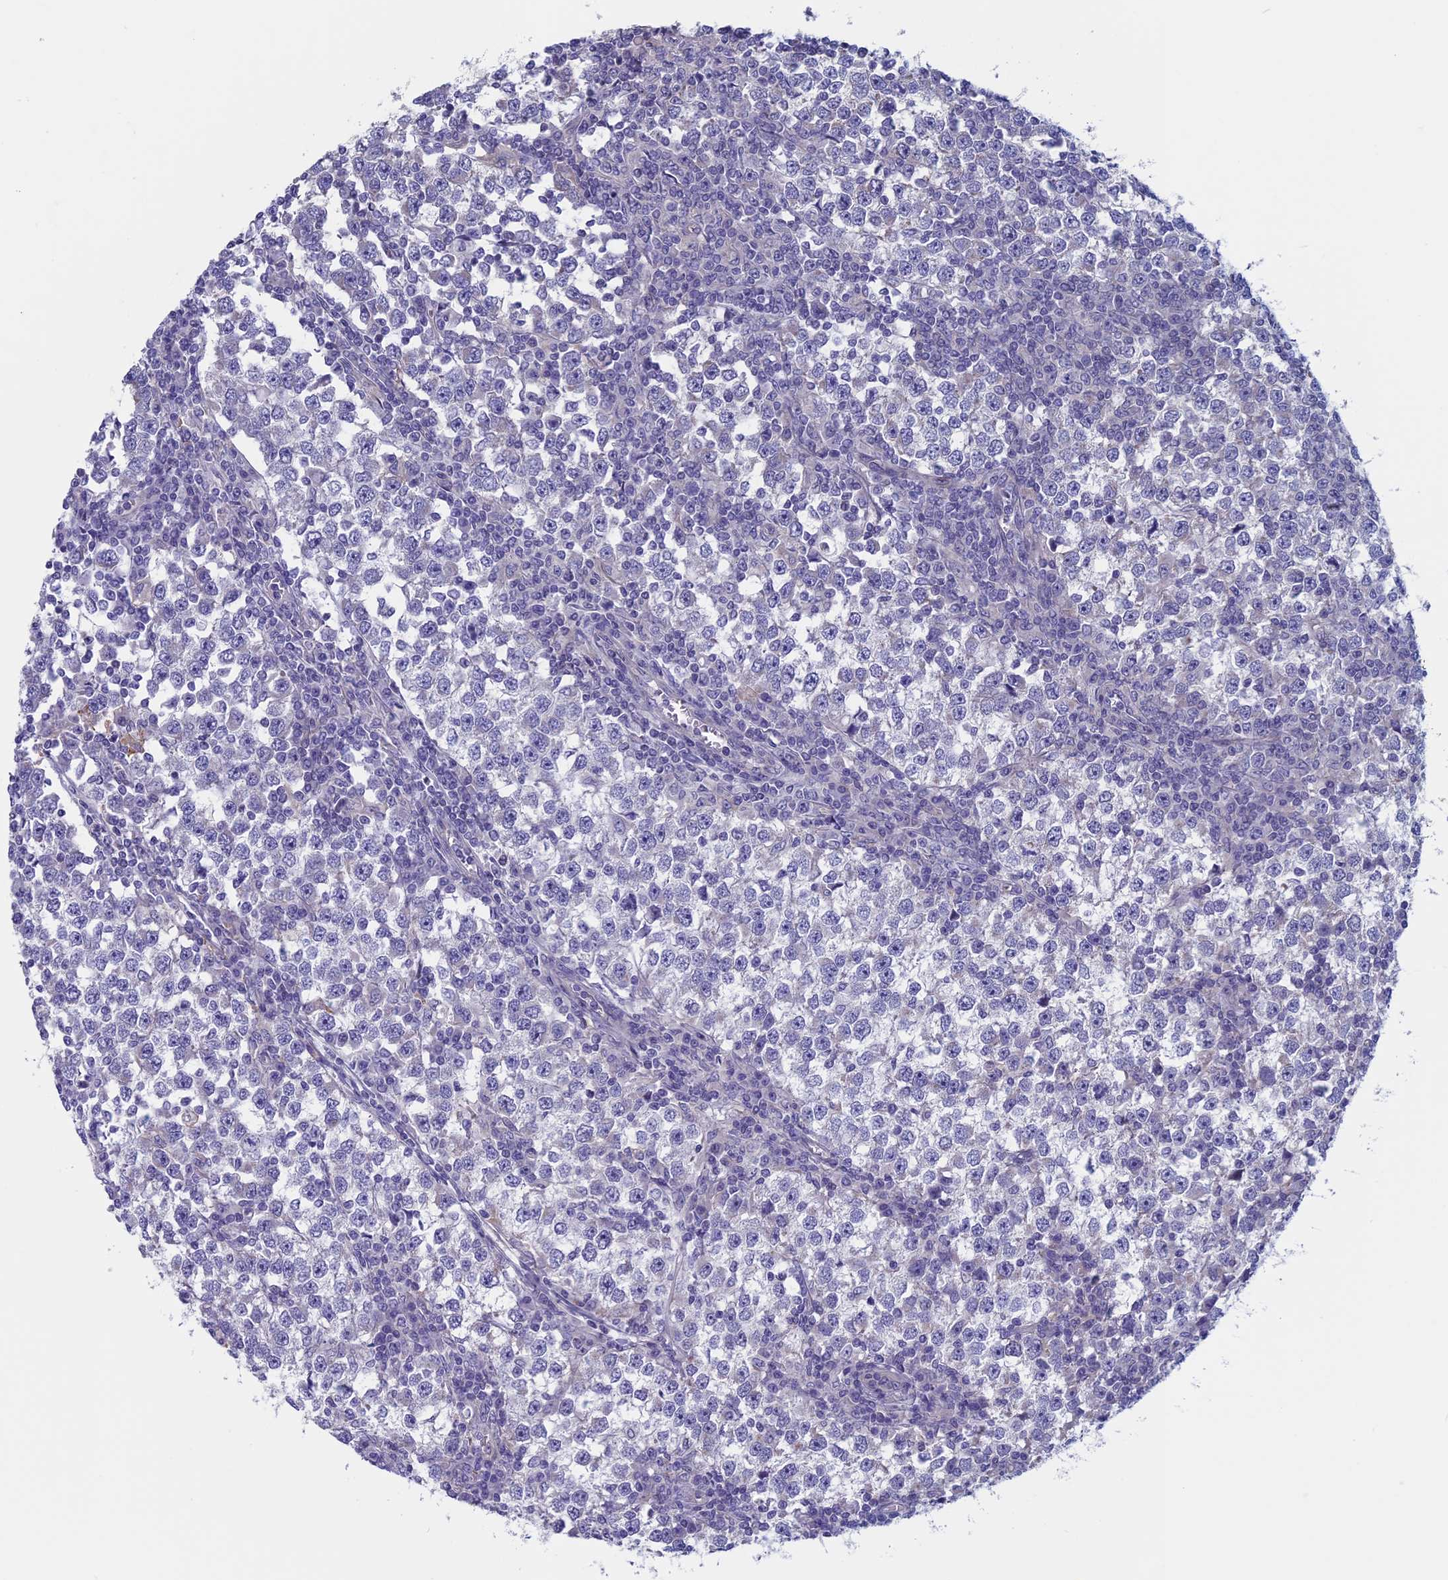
{"staining": {"intensity": "negative", "quantity": "none", "location": "none"}, "tissue": "testis cancer", "cell_type": "Tumor cells", "image_type": "cancer", "snomed": [{"axis": "morphology", "description": "Seminoma, NOS"}, {"axis": "topography", "description": "Testis"}], "caption": "Immunohistochemistry (IHC) micrograph of neoplastic tissue: human seminoma (testis) stained with DAB displays no significant protein positivity in tumor cells.", "gene": "CNOT6L", "patient": {"sex": "male", "age": 65}}